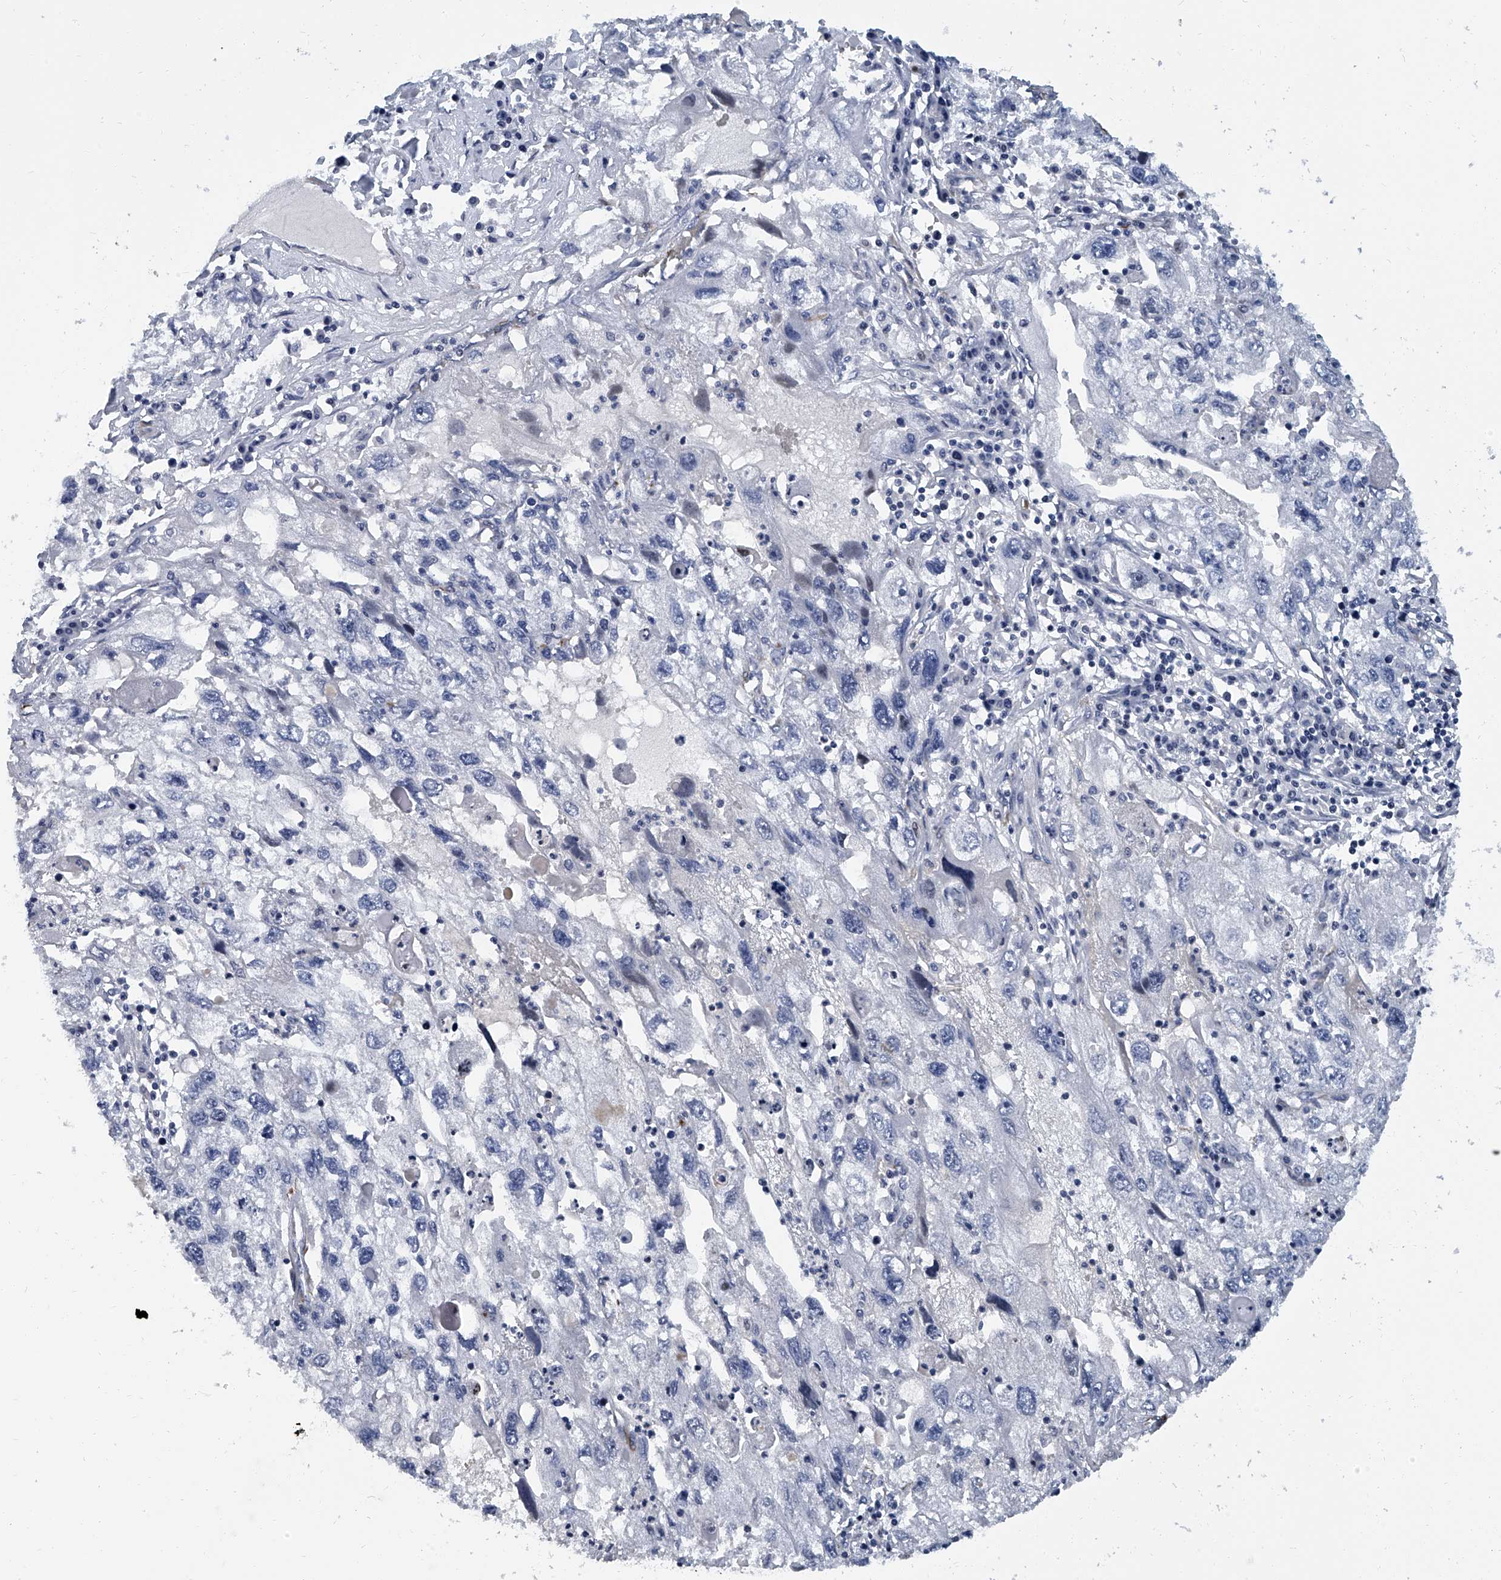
{"staining": {"intensity": "negative", "quantity": "none", "location": "none"}, "tissue": "endometrial cancer", "cell_type": "Tumor cells", "image_type": "cancer", "snomed": [{"axis": "morphology", "description": "Adenocarcinoma, NOS"}, {"axis": "topography", "description": "Endometrium"}], "caption": "A histopathology image of endometrial cancer (adenocarcinoma) stained for a protein exhibits no brown staining in tumor cells.", "gene": "KIRREL1", "patient": {"sex": "female", "age": 49}}